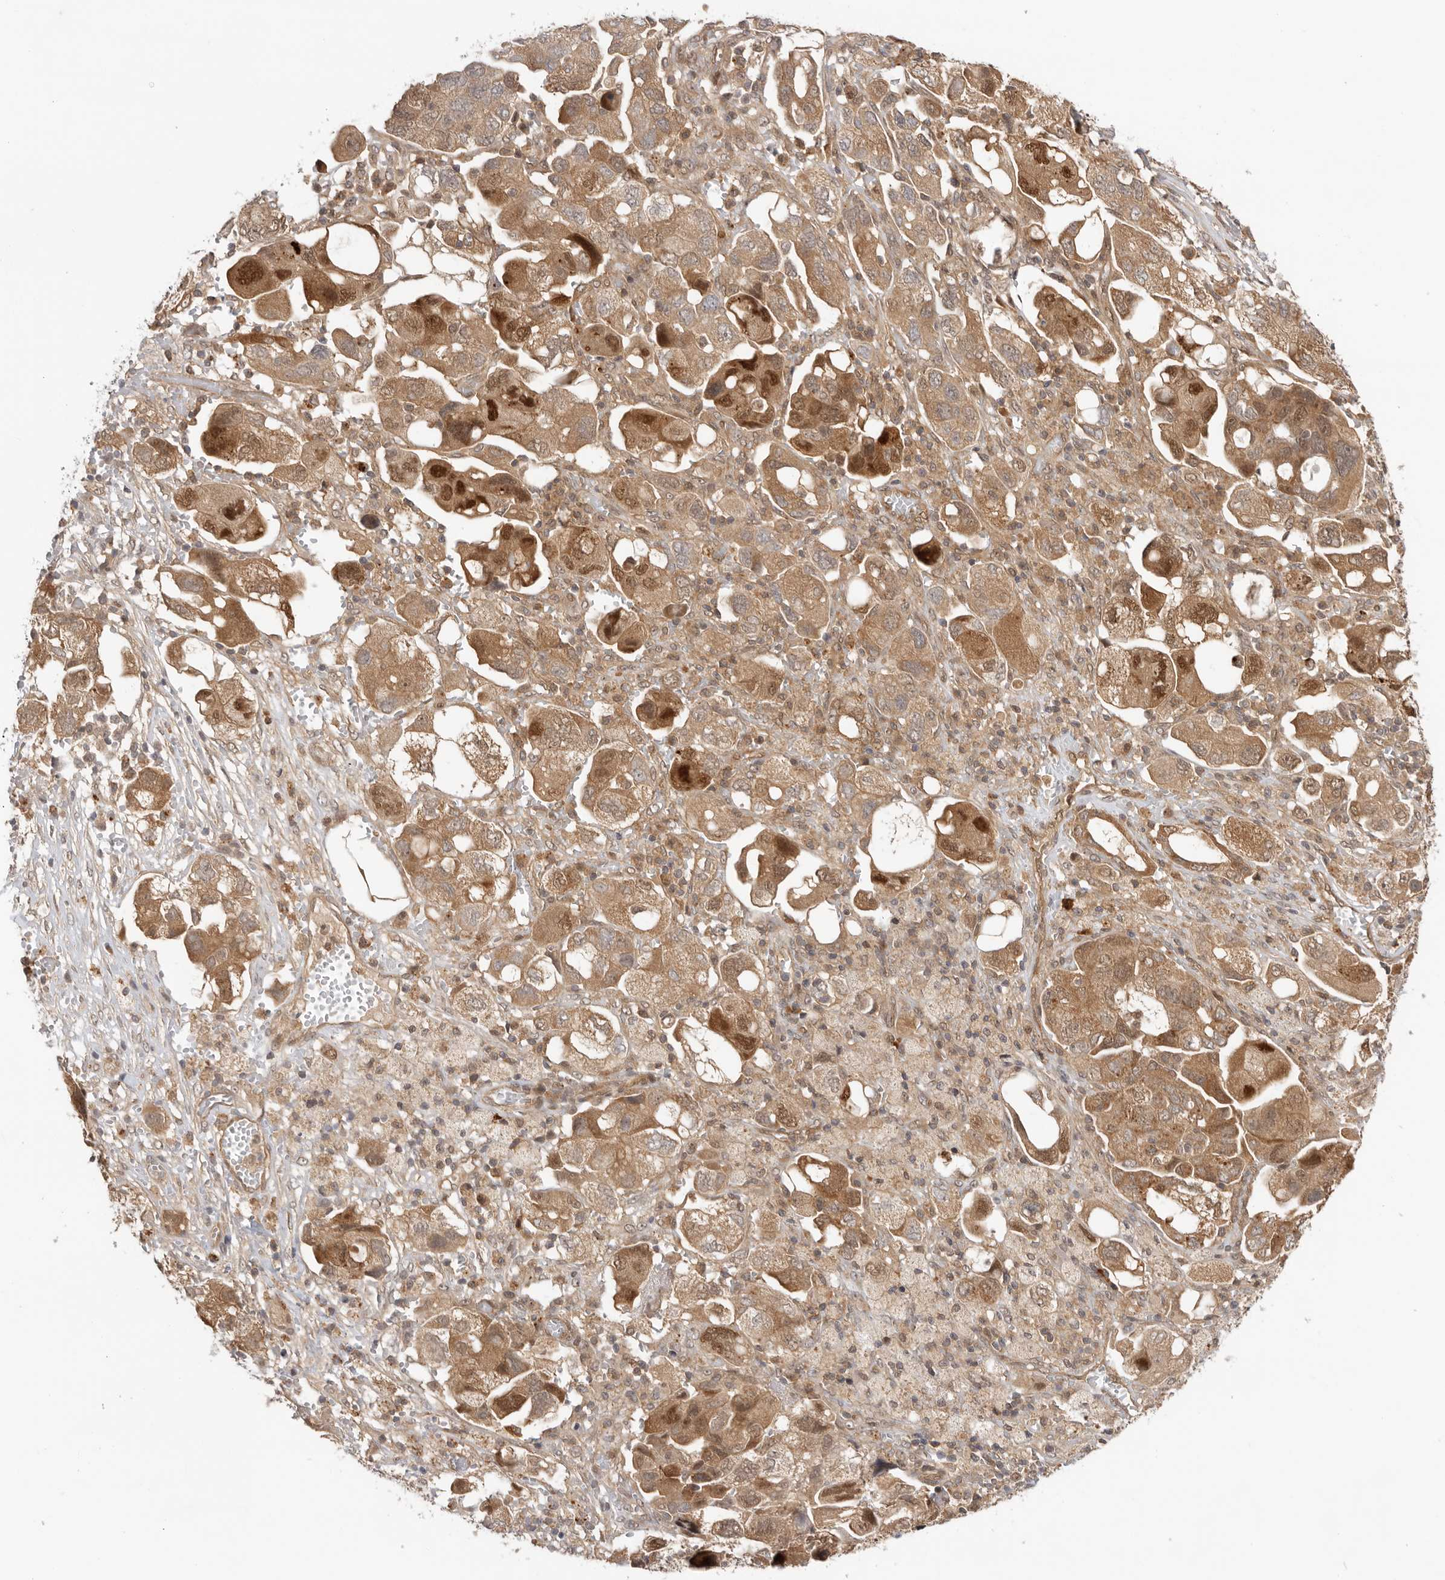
{"staining": {"intensity": "moderate", "quantity": ">75%", "location": "cytoplasmic/membranous"}, "tissue": "ovarian cancer", "cell_type": "Tumor cells", "image_type": "cancer", "snomed": [{"axis": "morphology", "description": "Carcinoma, NOS"}, {"axis": "morphology", "description": "Cystadenocarcinoma, serous, NOS"}, {"axis": "topography", "description": "Ovary"}], "caption": "Moderate cytoplasmic/membranous expression for a protein is seen in about >75% of tumor cells of serous cystadenocarcinoma (ovarian) using immunohistochemistry.", "gene": "DCAF8", "patient": {"sex": "female", "age": 69}}